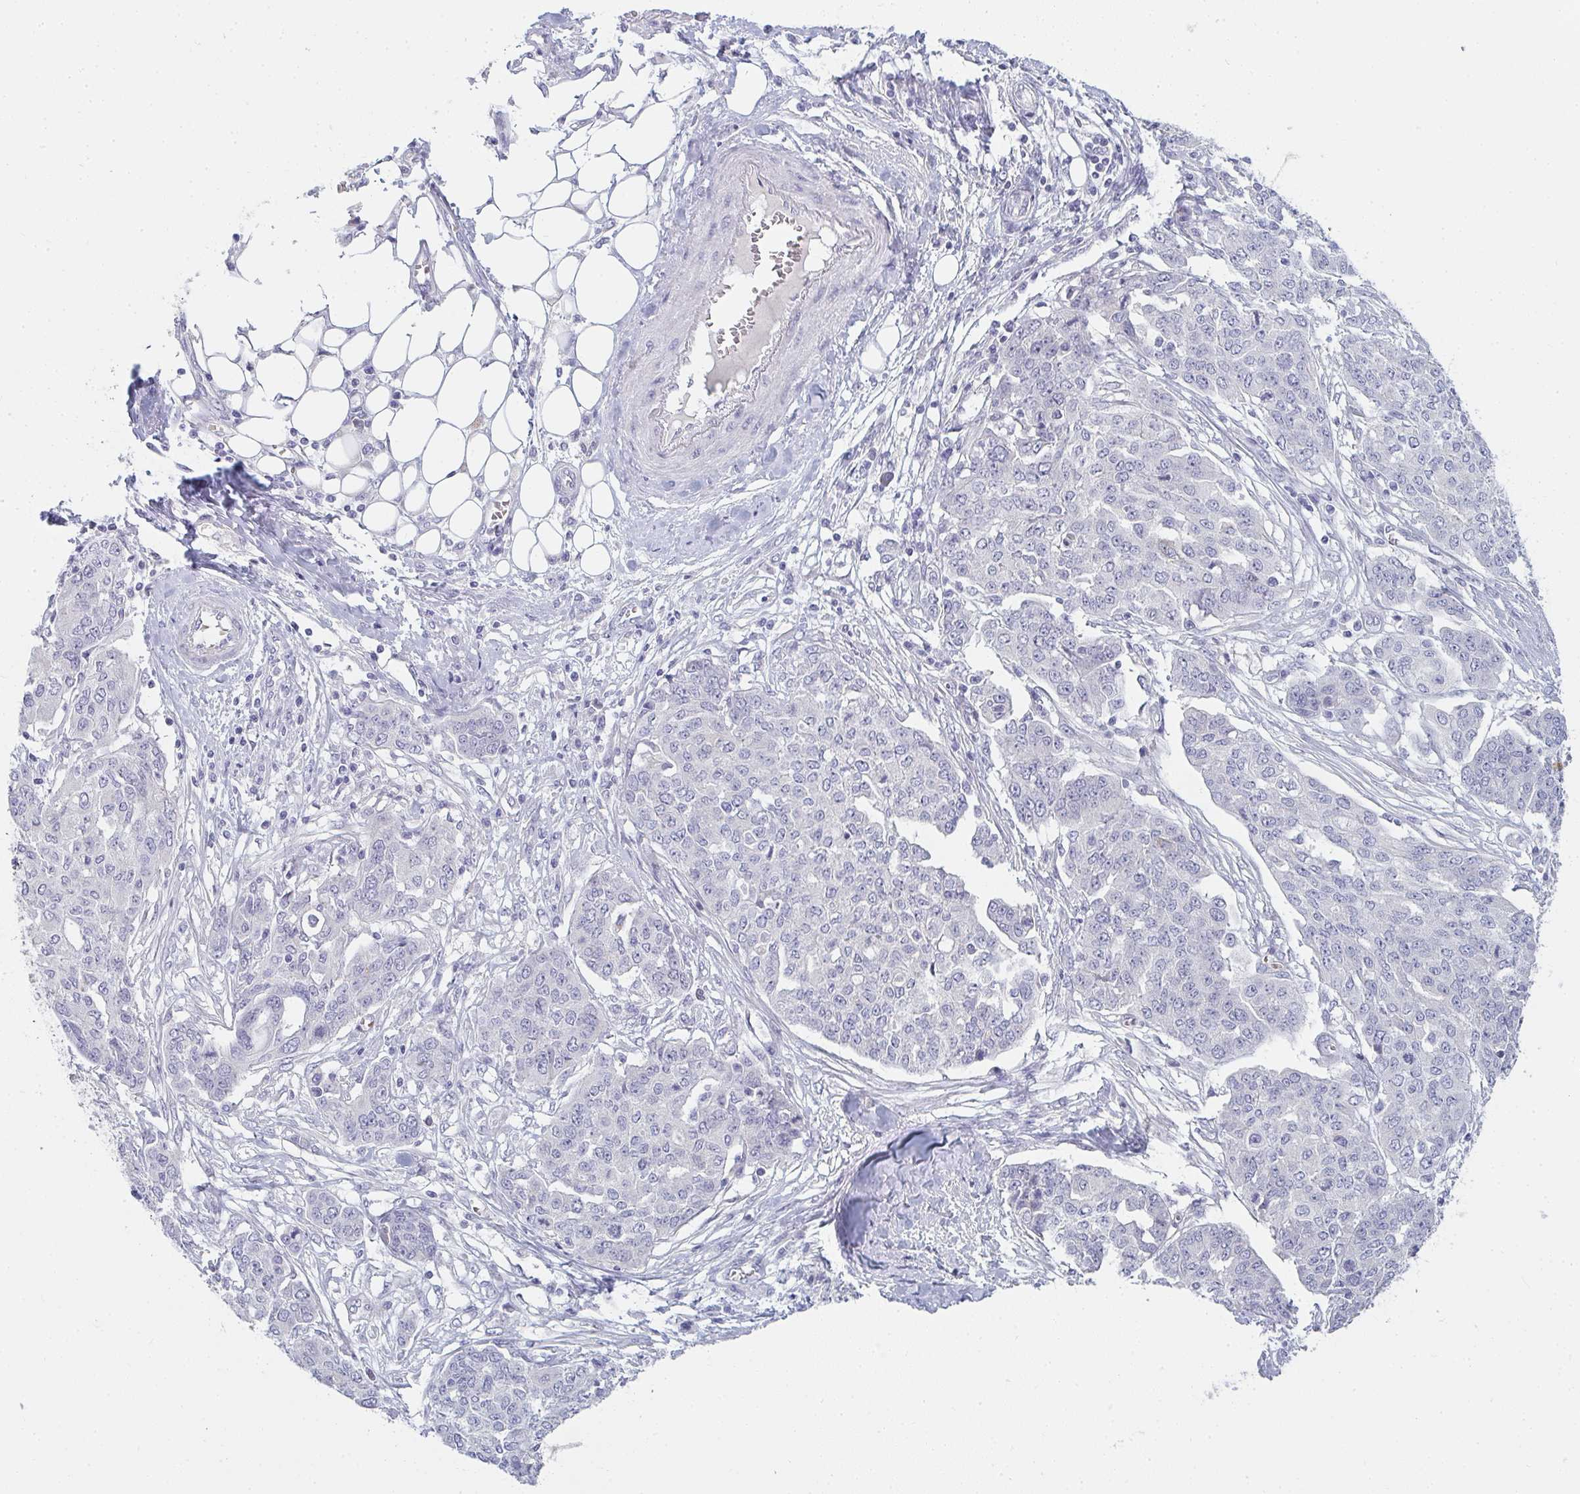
{"staining": {"intensity": "negative", "quantity": "none", "location": "none"}, "tissue": "ovarian cancer", "cell_type": "Tumor cells", "image_type": "cancer", "snomed": [{"axis": "morphology", "description": "Cystadenocarcinoma, serous, NOS"}, {"axis": "topography", "description": "Soft tissue"}, {"axis": "topography", "description": "Ovary"}], "caption": "This is an immunohistochemistry (IHC) photomicrograph of human ovarian cancer (serous cystadenocarcinoma). There is no staining in tumor cells.", "gene": "SHB", "patient": {"sex": "female", "age": 57}}